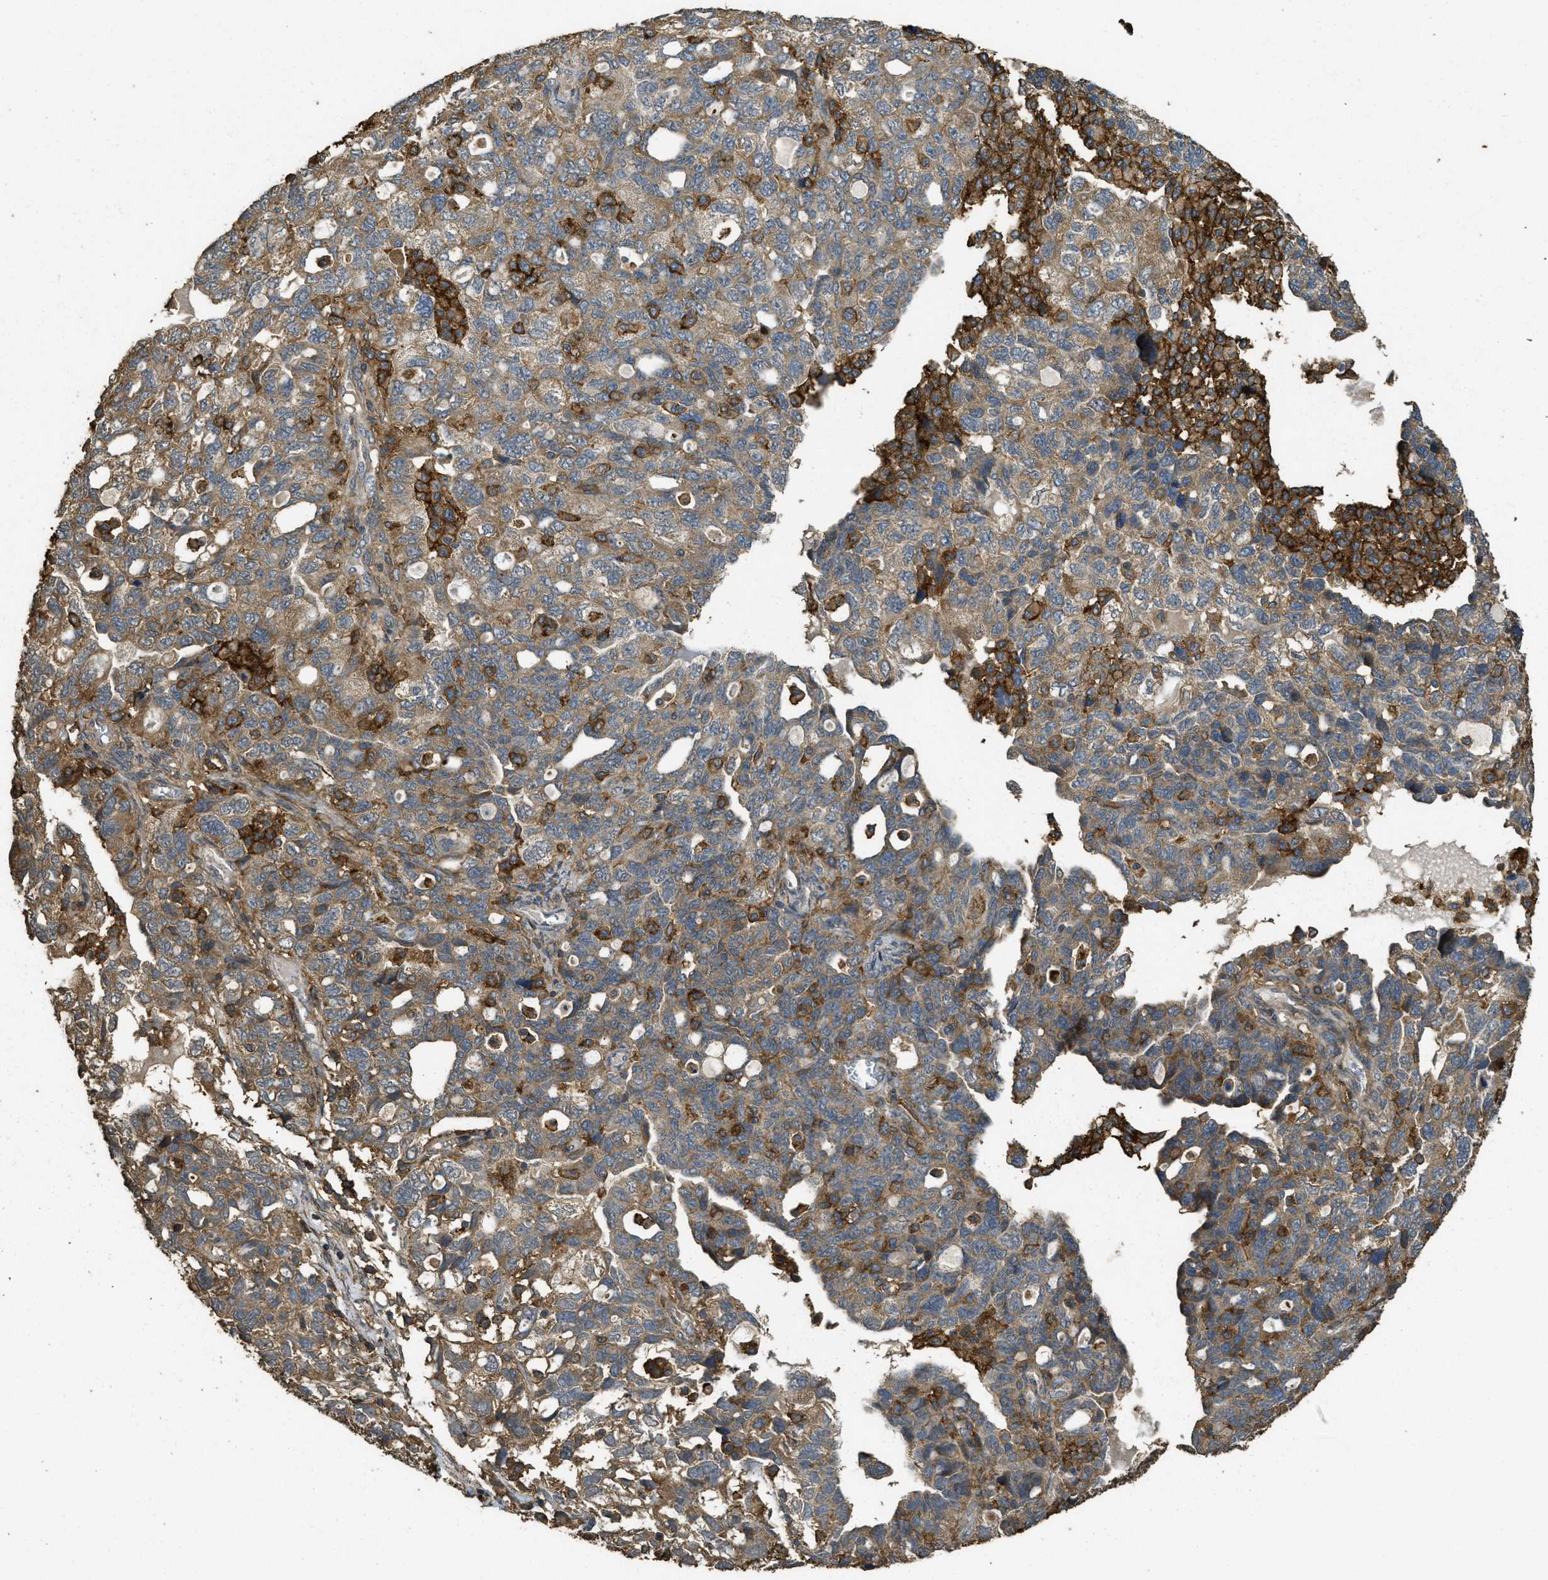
{"staining": {"intensity": "moderate", "quantity": ">75%", "location": "cytoplasmic/membranous"}, "tissue": "ovarian cancer", "cell_type": "Tumor cells", "image_type": "cancer", "snomed": [{"axis": "morphology", "description": "Carcinoma, NOS"}, {"axis": "morphology", "description": "Cystadenocarcinoma, serous, NOS"}, {"axis": "topography", "description": "Ovary"}], "caption": "An immunohistochemistry (IHC) image of tumor tissue is shown. Protein staining in brown shows moderate cytoplasmic/membranous positivity in ovarian cancer within tumor cells.", "gene": "CD276", "patient": {"sex": "female", "age": 69}}